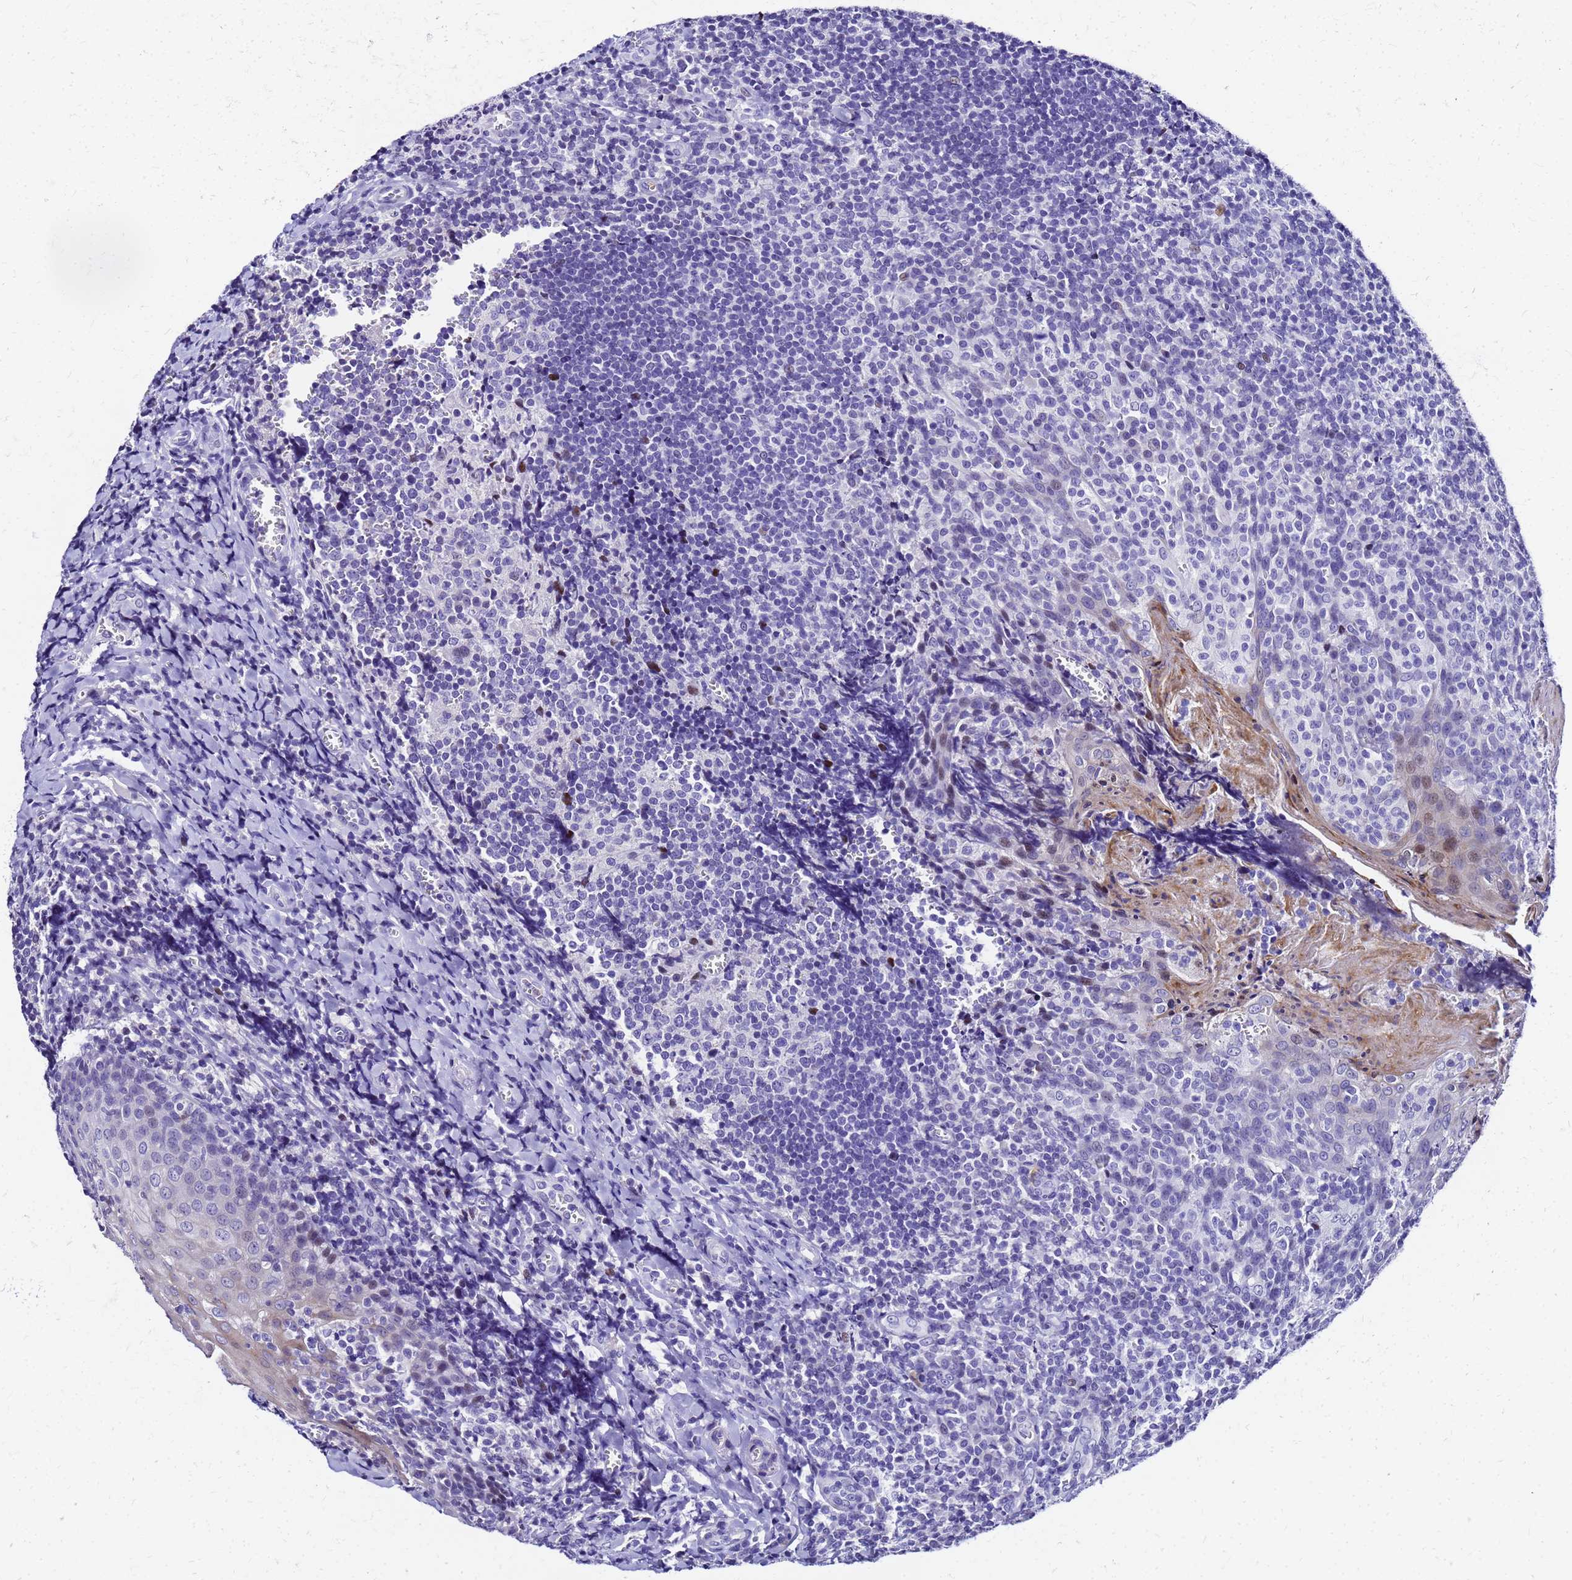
{"staining": {"intensity": "negative", "quantity": "none", "location": "none"}, "tissue": "tonsil", "cell_type": "Germinal center cells", "image_type": "normal", "snomed": [{"axis": "morphology", "description": "Normal tissue, NOS"}, {"axis": "topography", "description": "Tonsil"}], "caption": "Immunohistochemistry image of unremarkable tonsil stained for a protein (brown), which displays no expression in germinal center cells.", "gene": "SMIM21", "patient": {"sex": "male", "age": 27}}